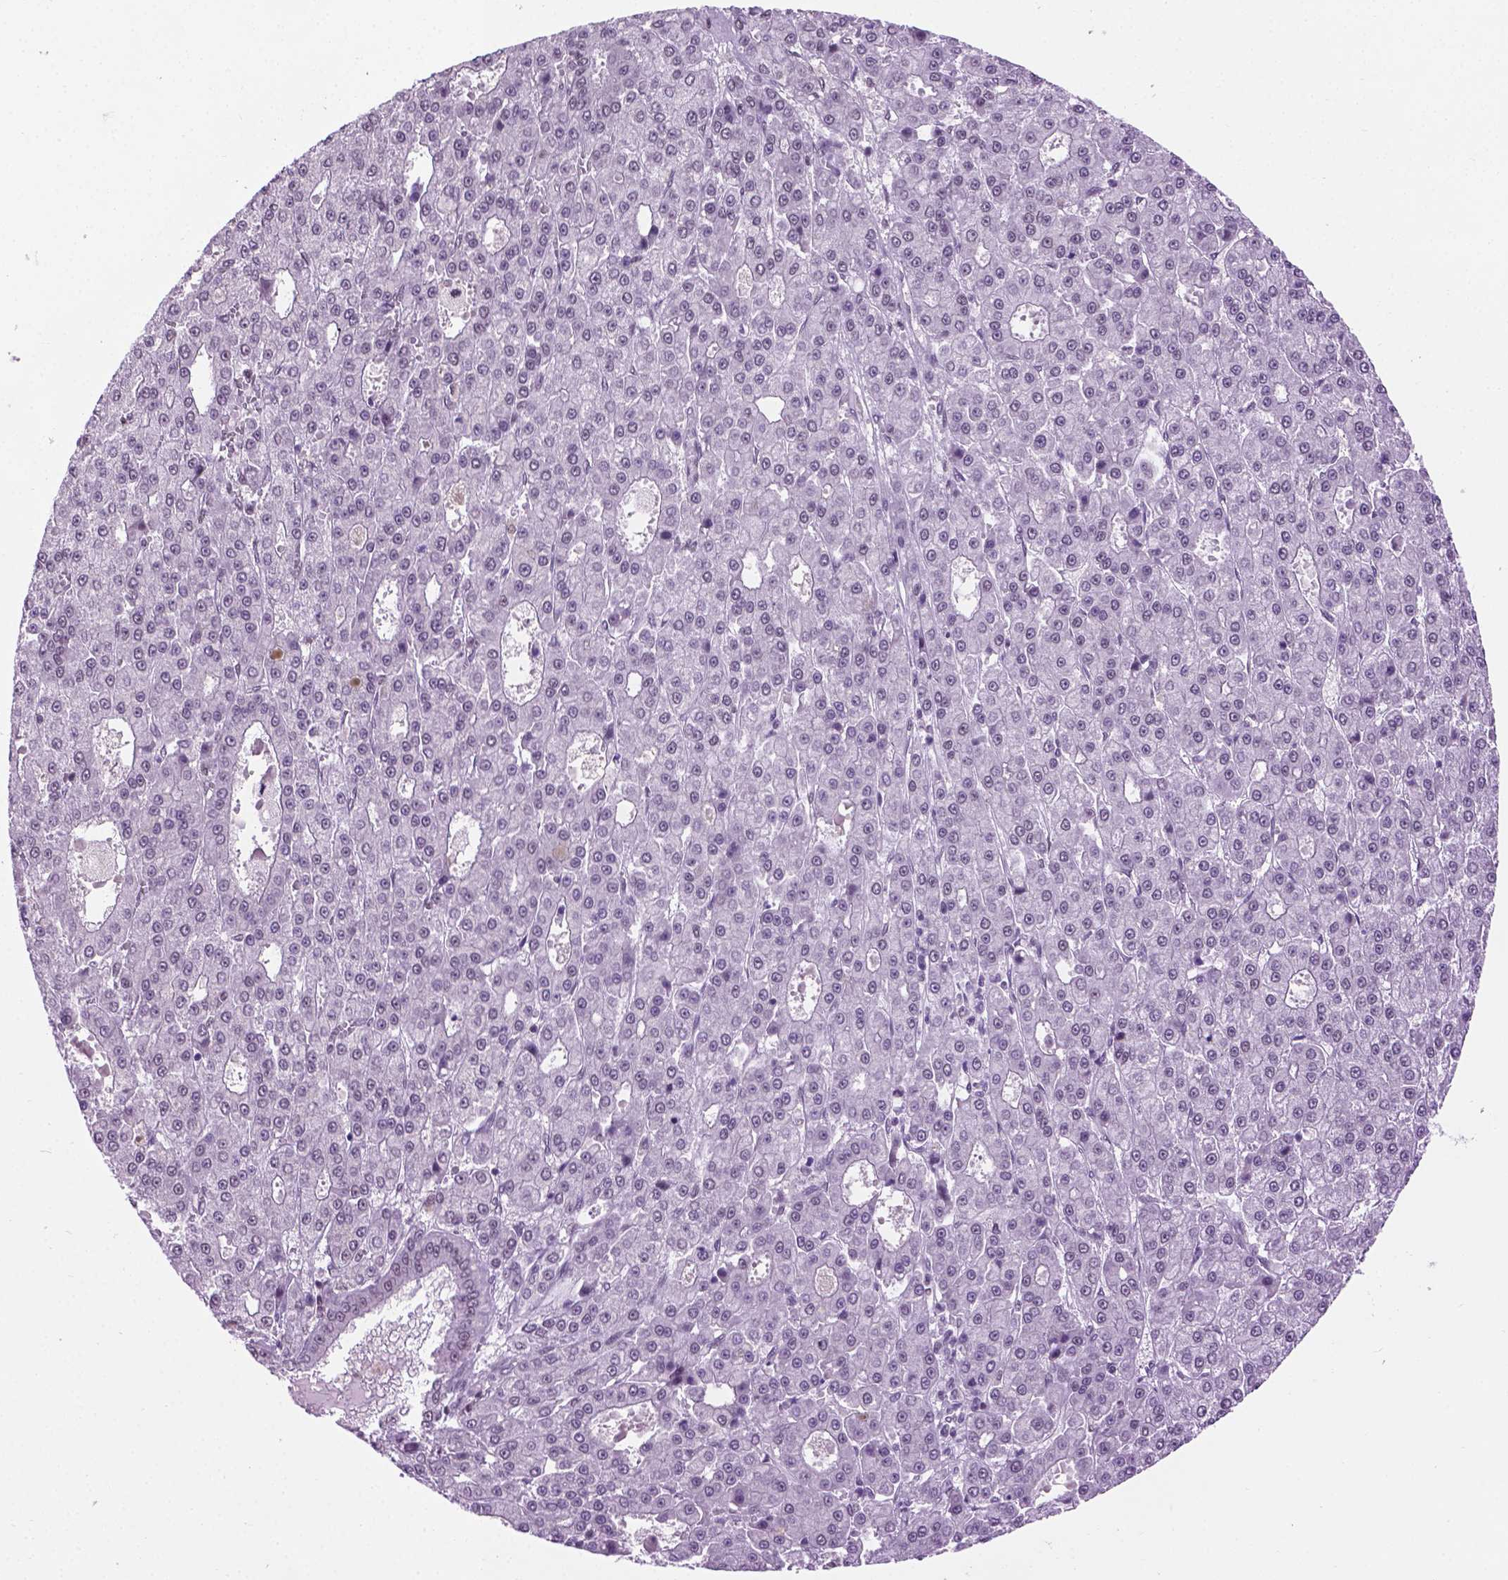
{"staining": {"intensity": "negative", "quantity": "none", "location": "none"}, "tissue": "liver cancer", "cell_type": "Tumor cells", "image_type": "cancer", "snomed": [{"axis": "morphology", "description": "Carcinoma, Hepatocellular, NOS"}, {"axis": "topography", "description": "Liver"}], "caption": "High power microscopy histopathology image of an immunohistochemistry histopathology image of liver cancer (hepatocellular carcinoma), revealing no significant expression in tumor cells. (DAB (3,3'-diaminobenzidine) immunohistochemistry (IHC), high magnification).", "gene": "ABI2", "patient": {"sex": "male", "age": 70}}